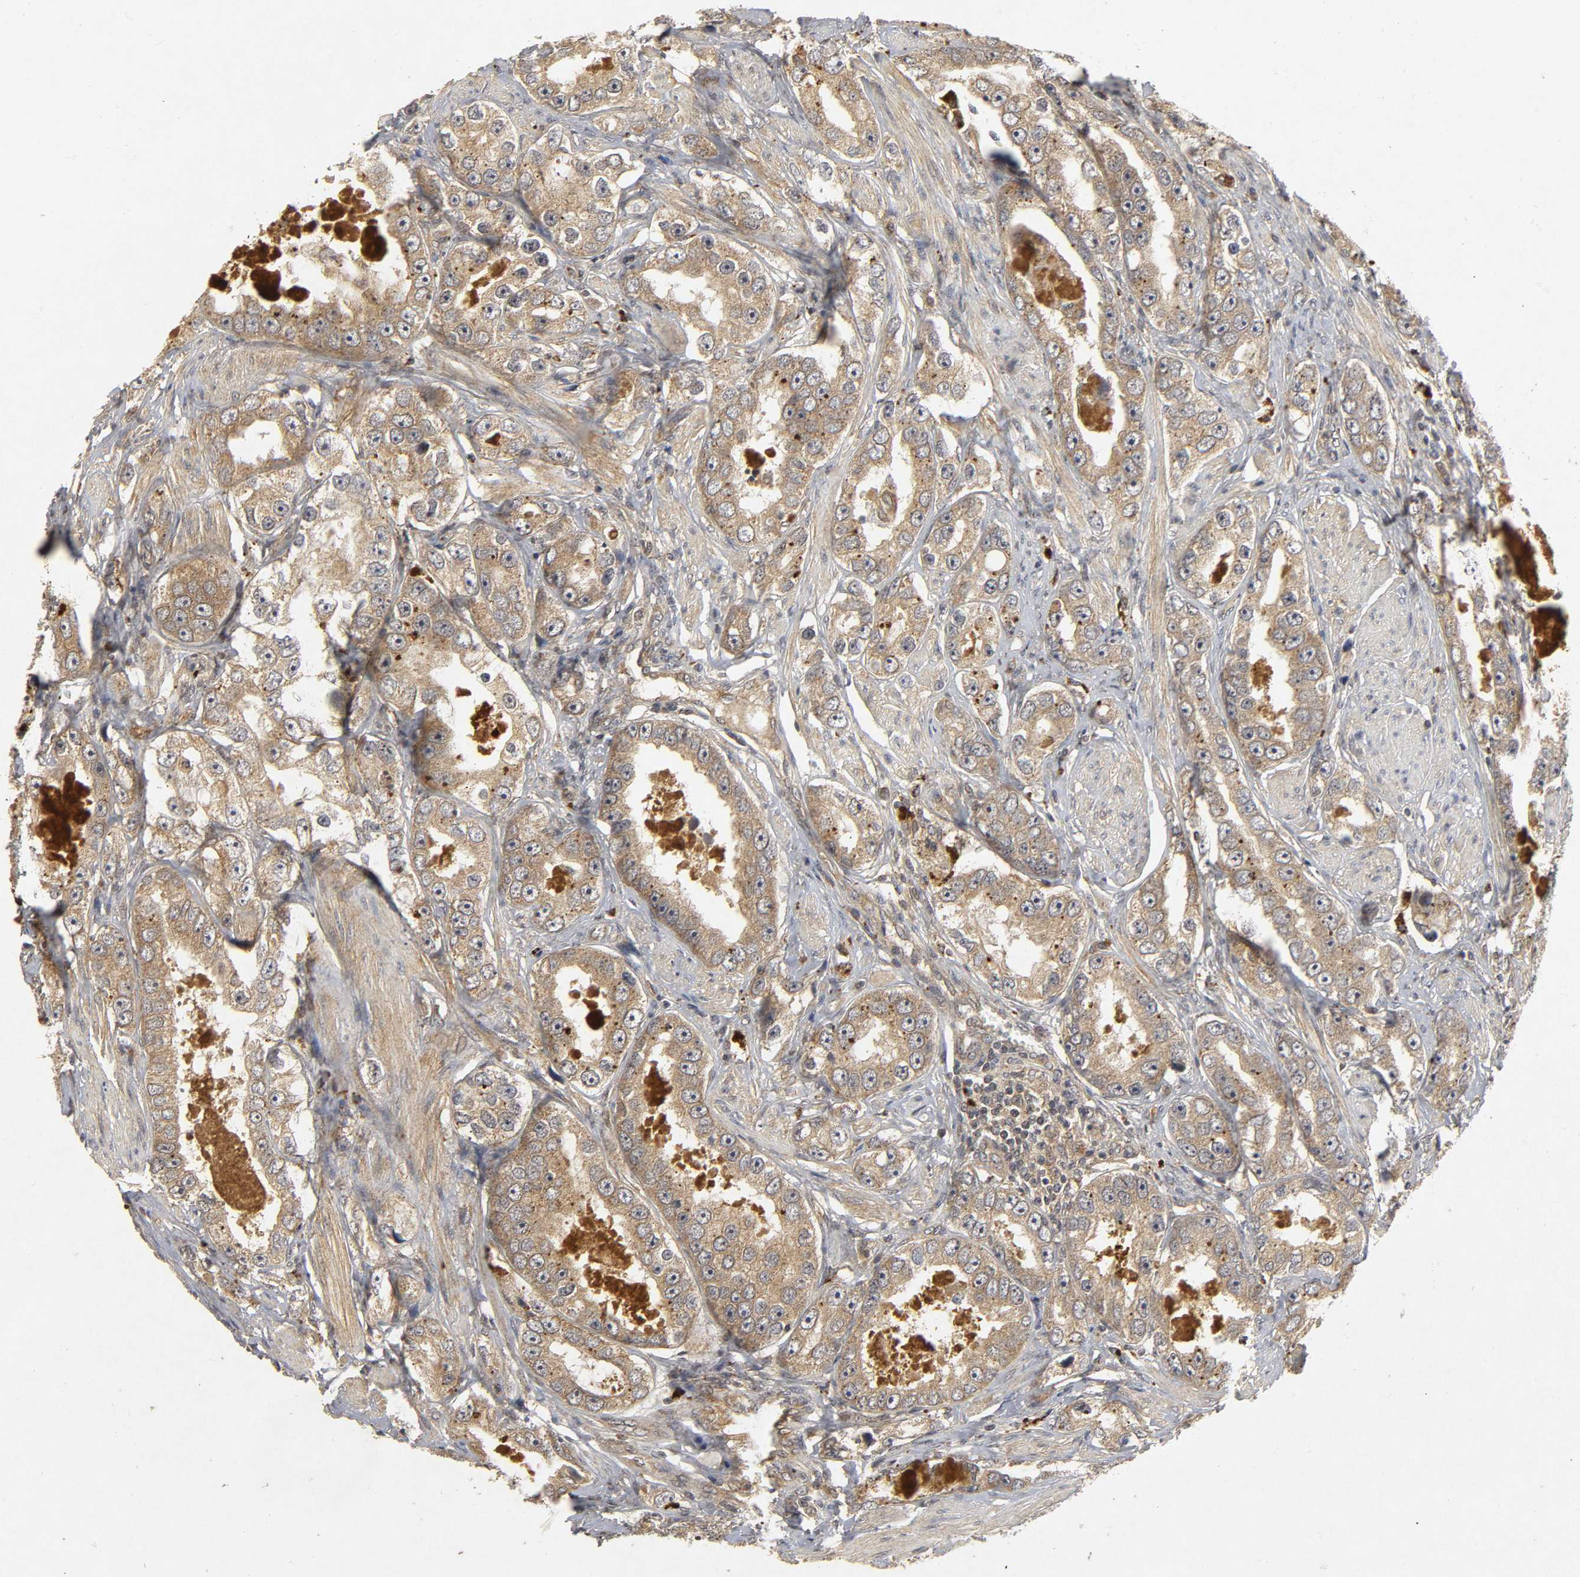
{"staining": {"intensity": "weak", "quantity": ">75%", "location": "cytoplasmic/membranous"}, "tissue": "prostate cancer", "cell_type": "Tumor cells", "image_type": "cancer", "snomed": [{"axis": "morphology", "description": "Adenocarcinoma, High grade"}, {"axis": "topography", "description": "Prostate"}], "caption": "The photomicrograph reveals staining of prostate adenocarcinoma (high-grade), revealing weak cytoplasmic/membranous protein positivity (brown color) within tumor cells. (IHC, brightfield microscopy, high magnification).", "gene": "TRAF6", "patient": {"sex": "male", "age": 63}}